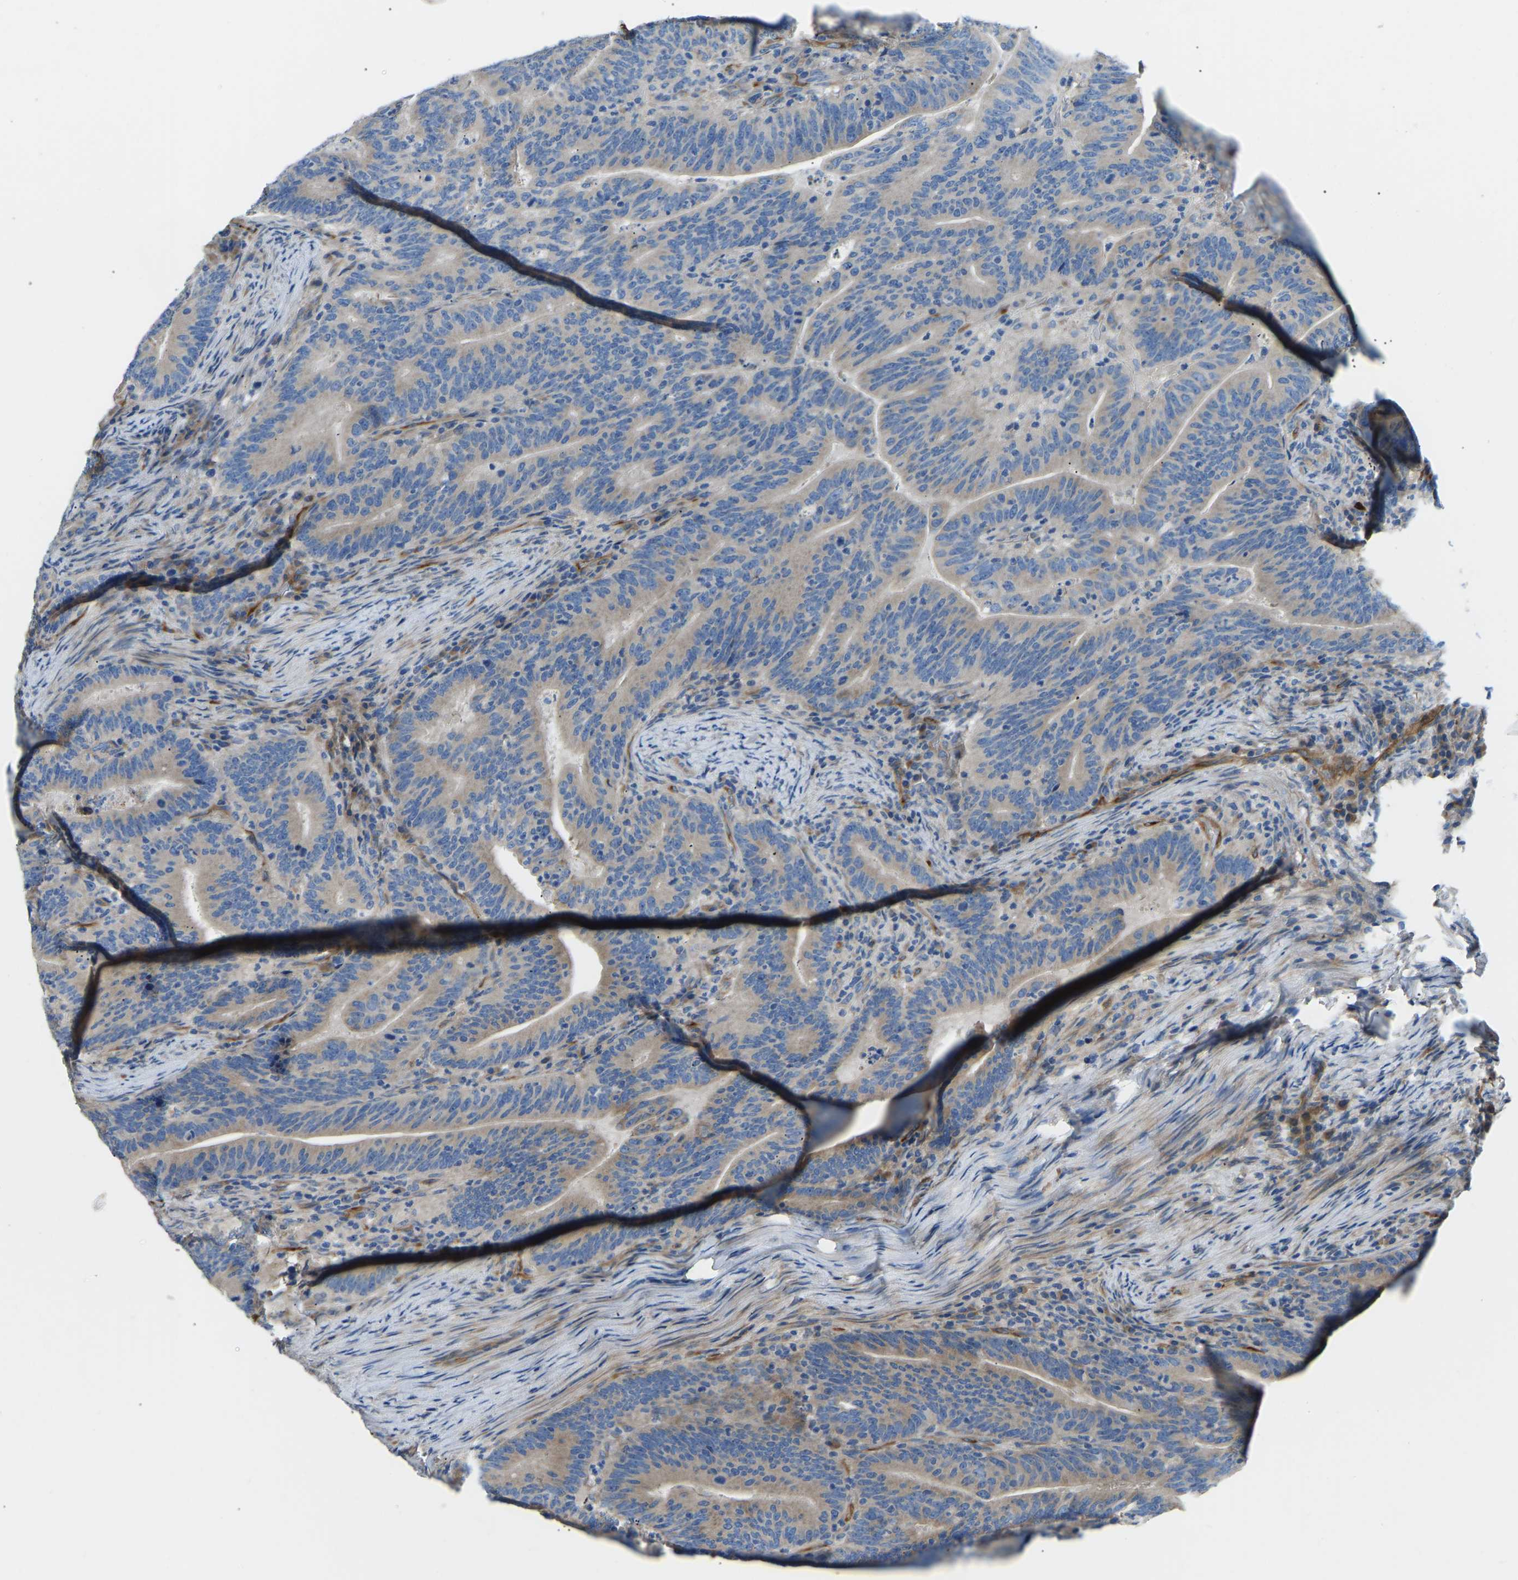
{"staining": {"intensity": "moderate", "quantity": "25%-75%", "location": "cytoplasmic/membranous"}, "tissue": "colorectal cancer", "cell_type": "Tumor cells", "image_type": "cancer", "snomed": [{"axis": "morphology", "description": "Adenocarcinoma, NOS"}, {"axis": "topography", "description": "Colon"}], "caption": "Adenocarcinoma (colorectal) was stained to show a protein in brown. There is medium levels of moderate cytoplasmic/membranous positivity in about 25%-75% of tumor cells.", "gene": "COL15A1", "patient": {"sex": "female", "age": 66}}